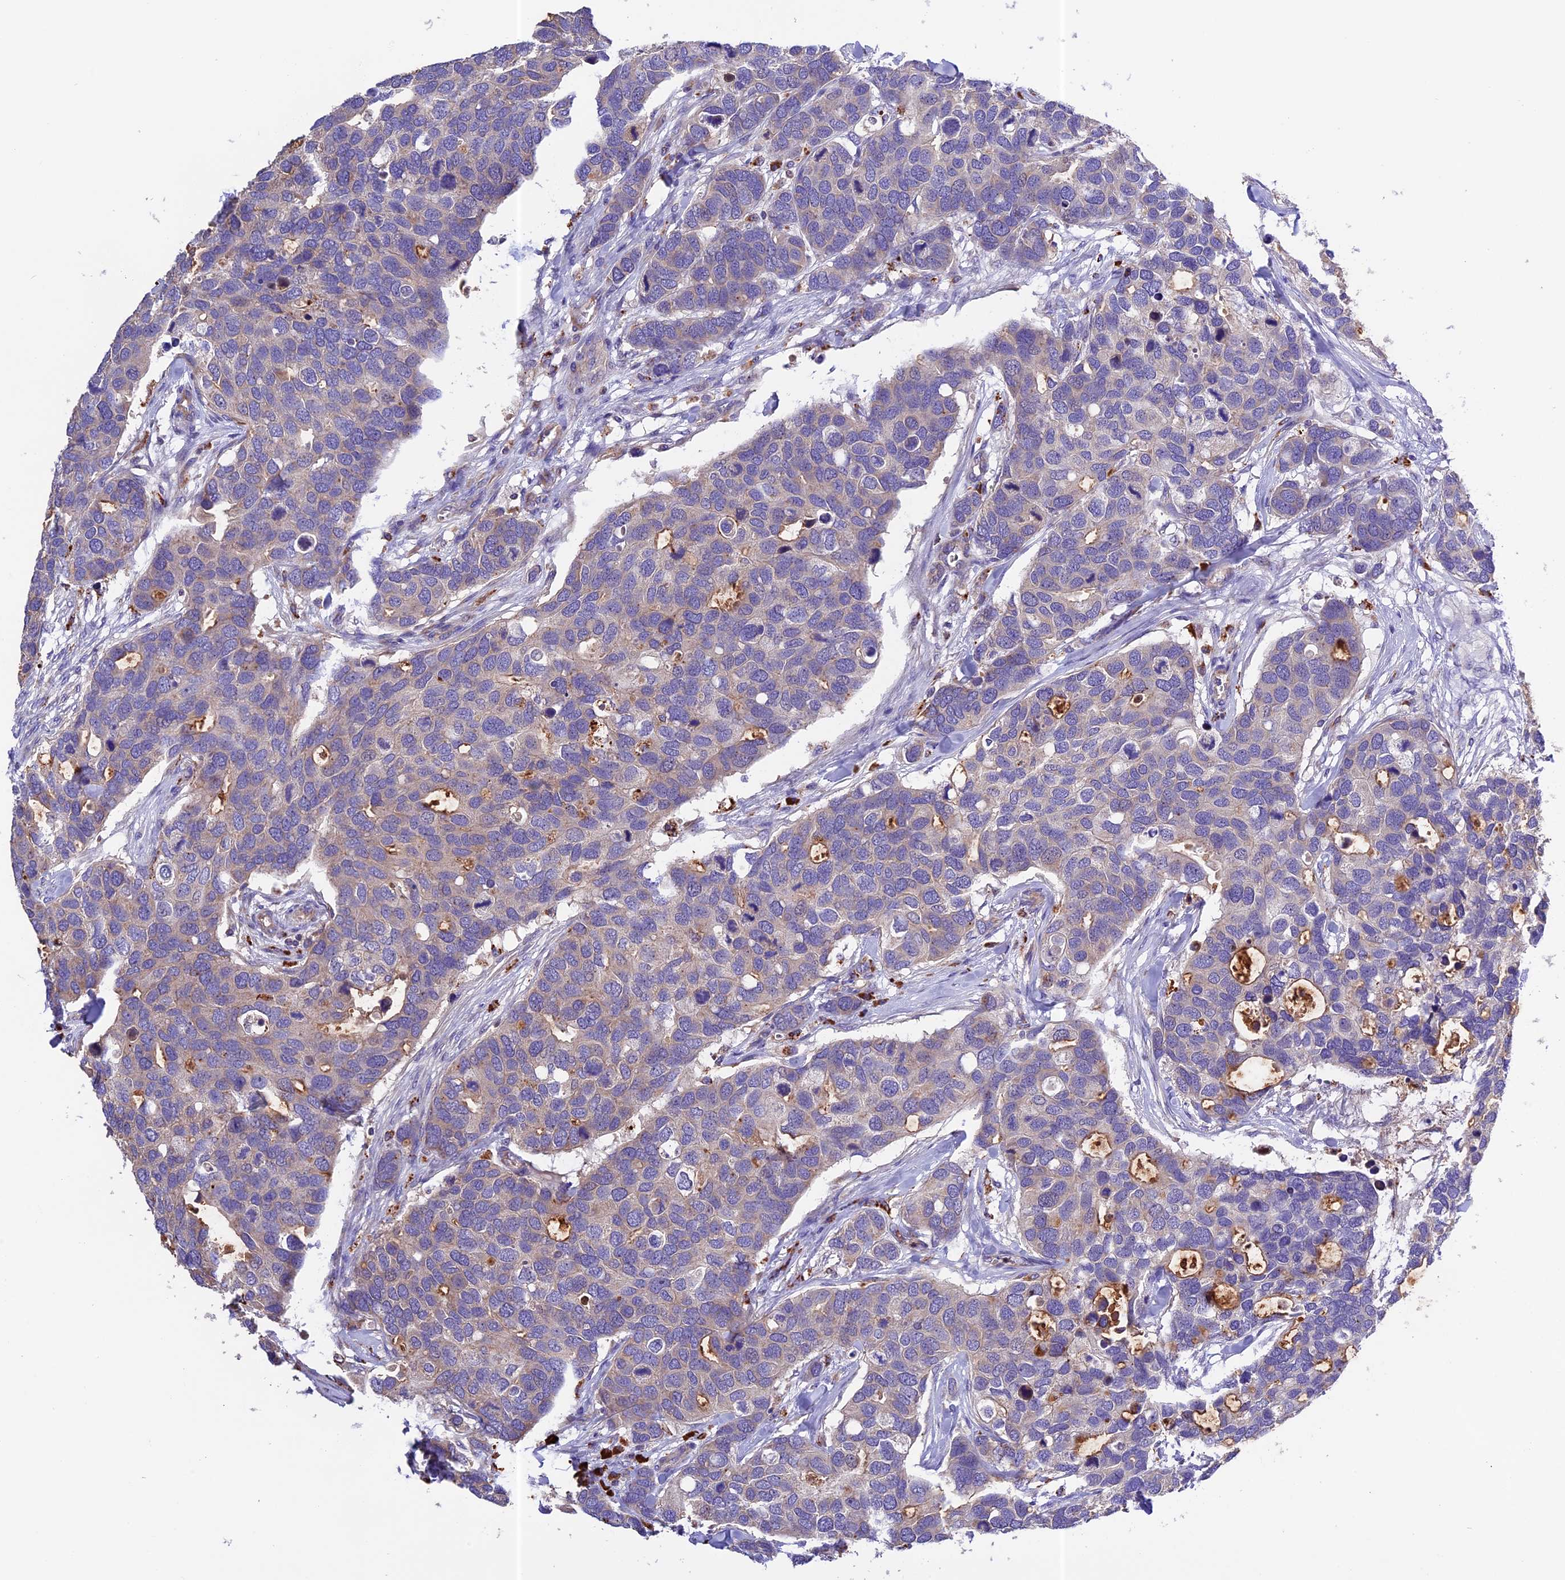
{"staining": {"intensity": "moderate", "quantity": "<25%", "location": "cytoplasmic/membranous"}, "tissue": "breast cancer", "cell_type": "Tumor cells", "image_type": "cancer", "snomed": [{"axis": "morphology", "description": "Duct carcinoma"}, {"axis": "topography", "description": "Breast"}], "caption": "Breast intraductal carcinoma stained with a brown dye displays moderate cytoplasmic/membranous positive positivity in approximately <25% of tumor cells.", "gene": "METTL22", "patient": {"sex": "female", "age": 83}}